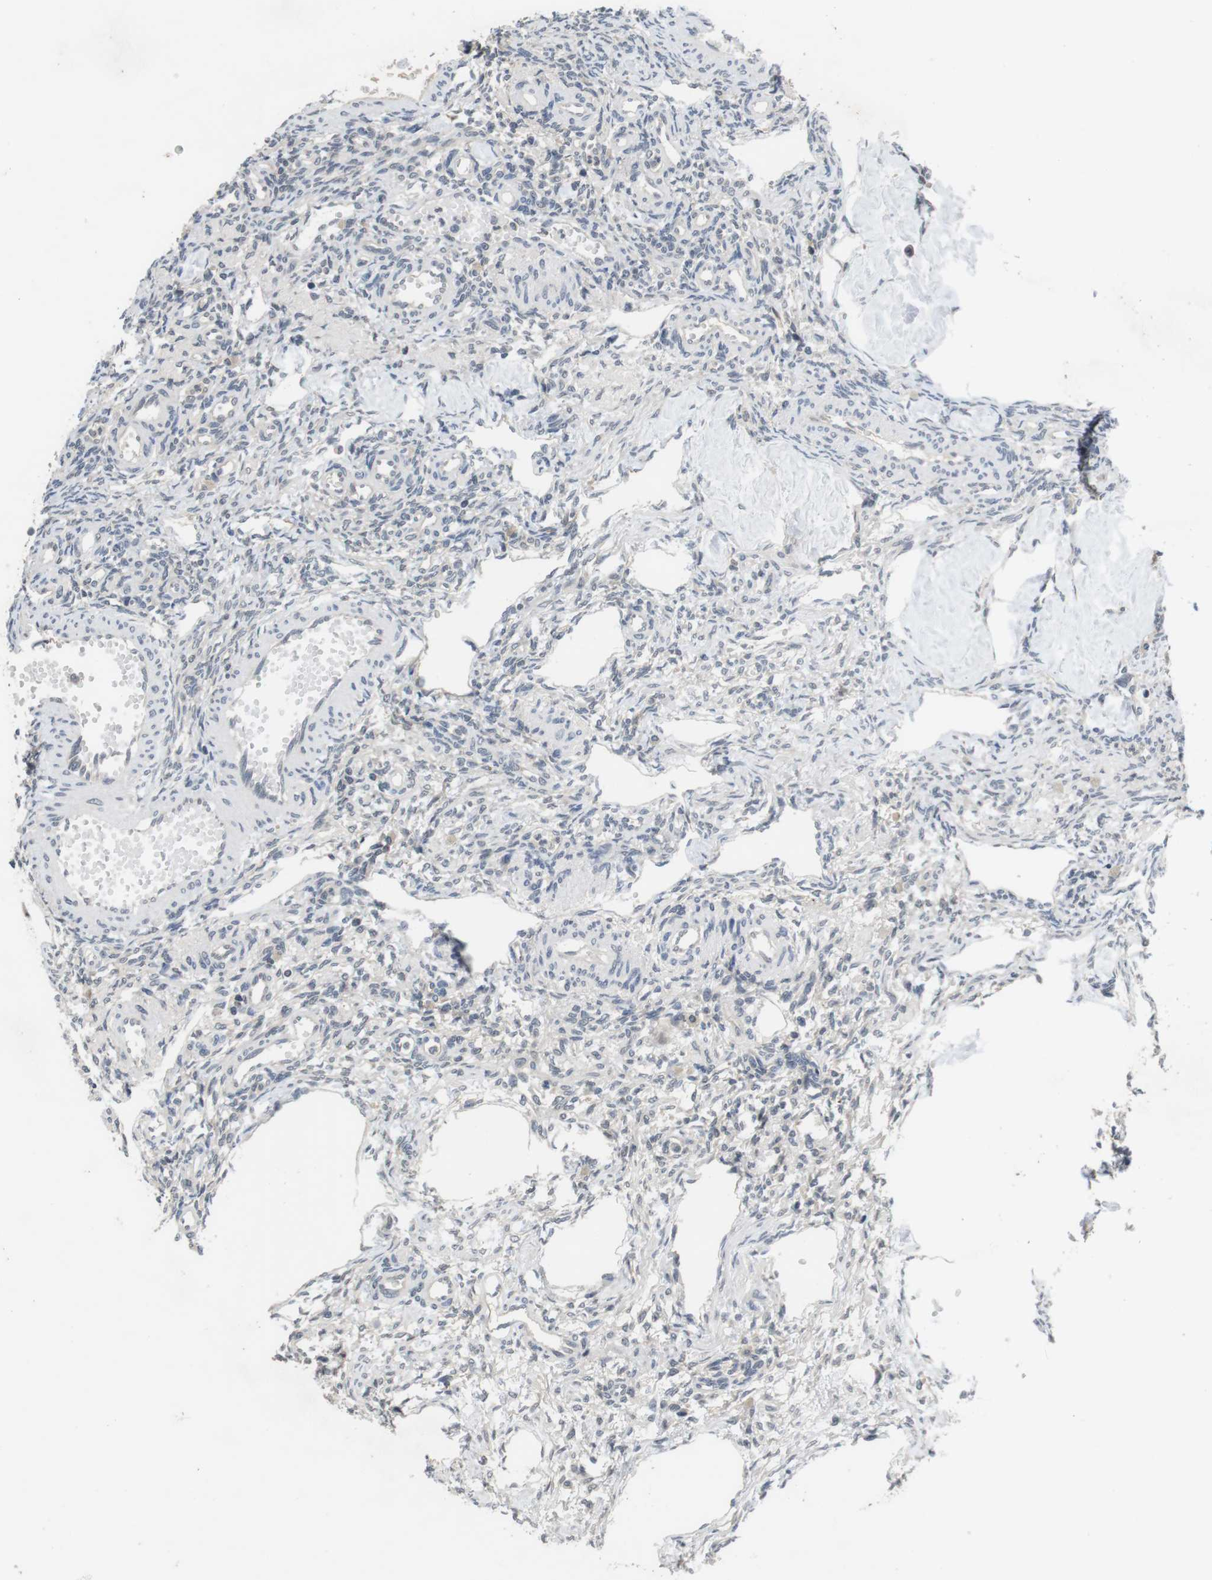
{"staining": {"intensity": "negative", "quantity": "none", "location": "none"}, "tissue": "ovary", "cell_type": "Ovarian stroma cells", "image_type": "normal", "snomed": [{"axis": "morphology", "description": "Normal tissue, NOS"}, {"axis": "topography", "description": "Ovary"}], "caption": "The histopathology image reveals no significant expression in ovarian stroma cells of ovary. The staining is performed using DAB brown chromogen with nuclei counter-stained in using hematoxylin.", "gene": "FADD", "patient": {"sex": "female", "age": 33}}